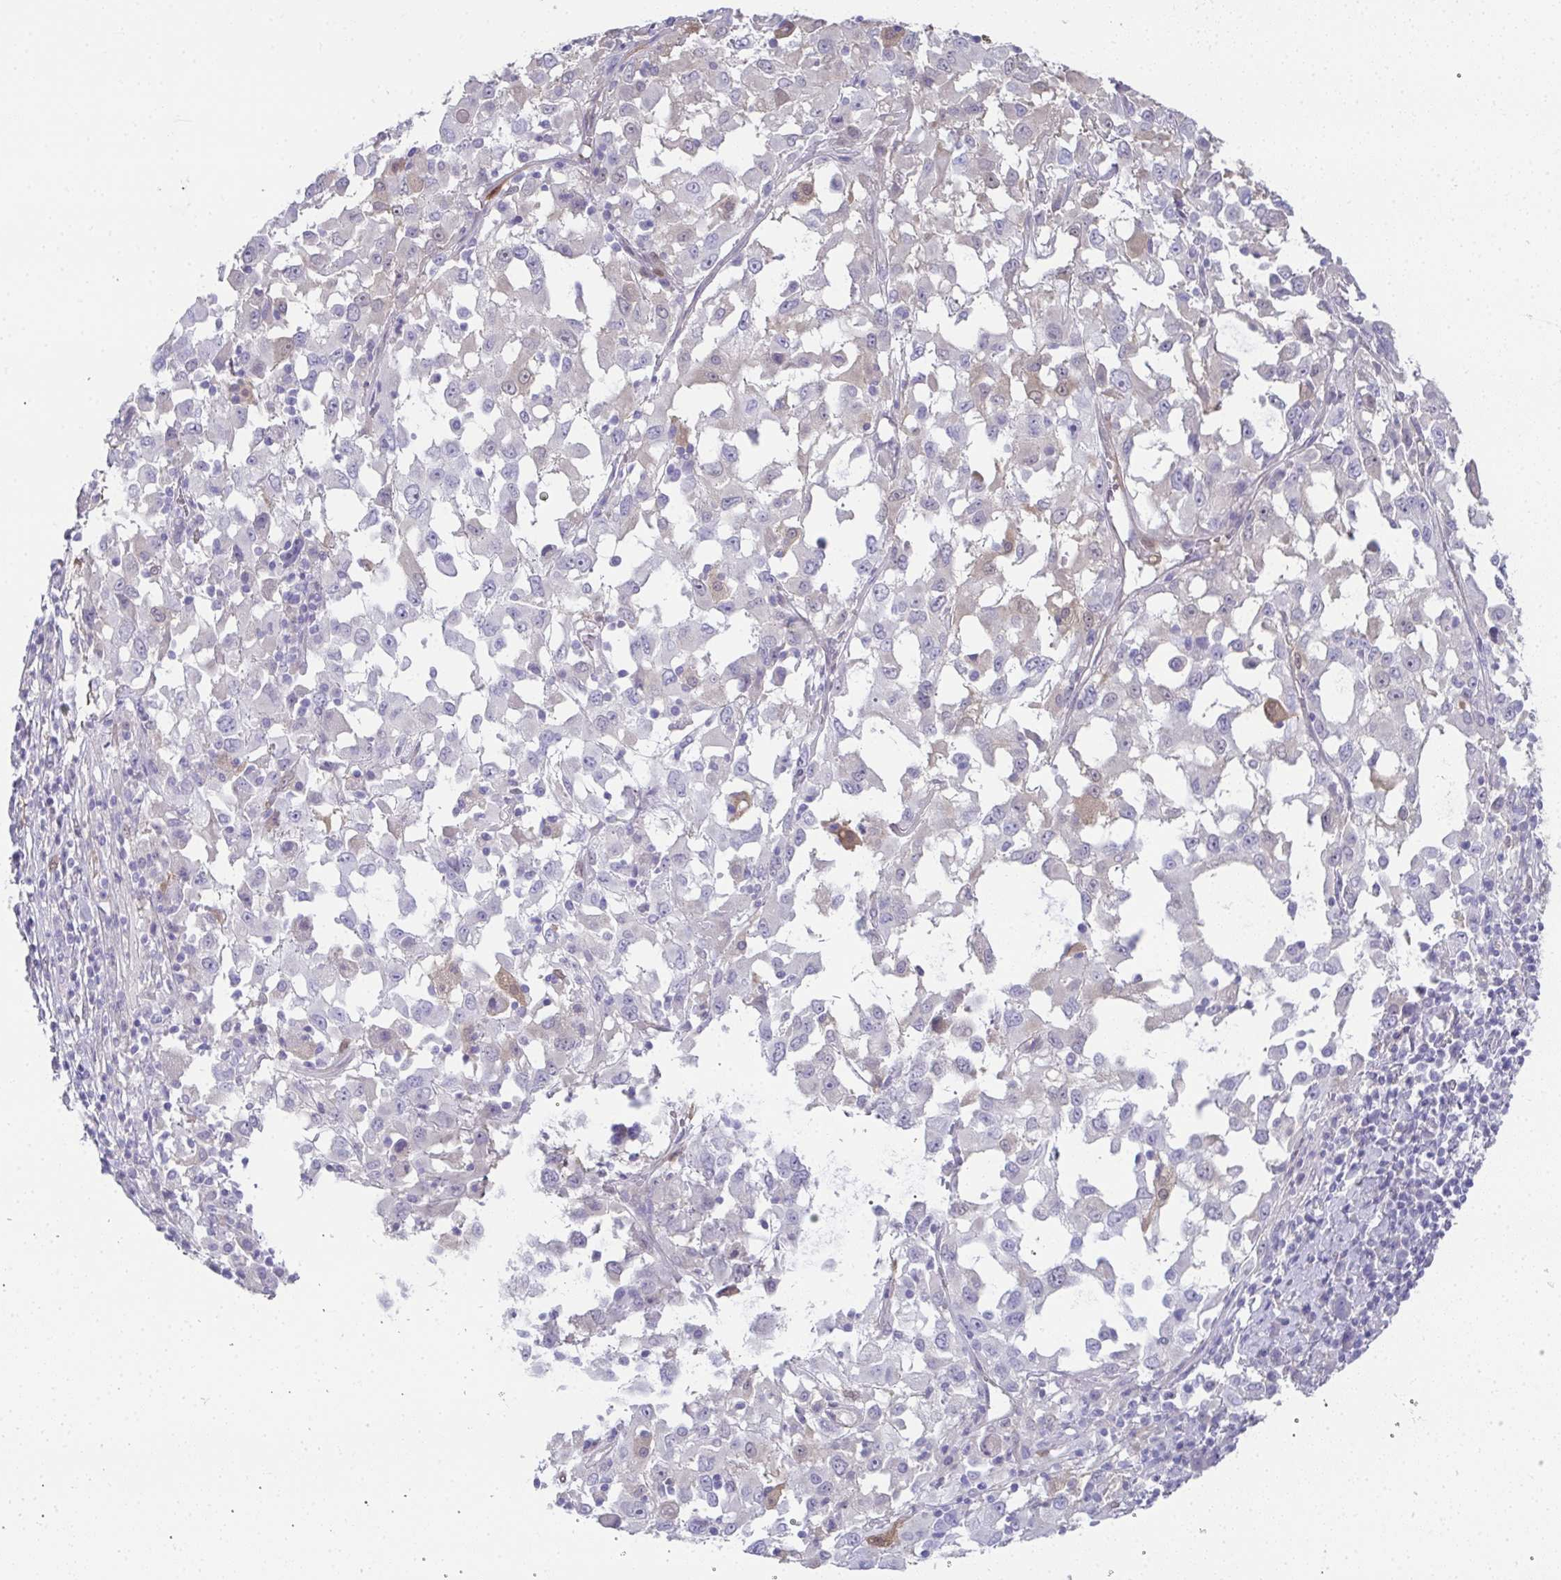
{"staining": {"intensity": "negative", "quantity": "none", "location": "none"}, "tissue": "melanoma", "cell_type": "Tumor cells", "image_type": "cancer", "snomed": [{"axis": "morphology", "description": "Malignant melanoma, Metastatic site"}, {"axis": "topography", "description": "Soft tissue"}], "caption": "DAB (3,3'-diaminobenzidine) immunohistochemical staining of melanoma exhibits no significant positivity in tumor cells.", "gene": "RBP1", "patient": {"sex": "male", "age": 50}}